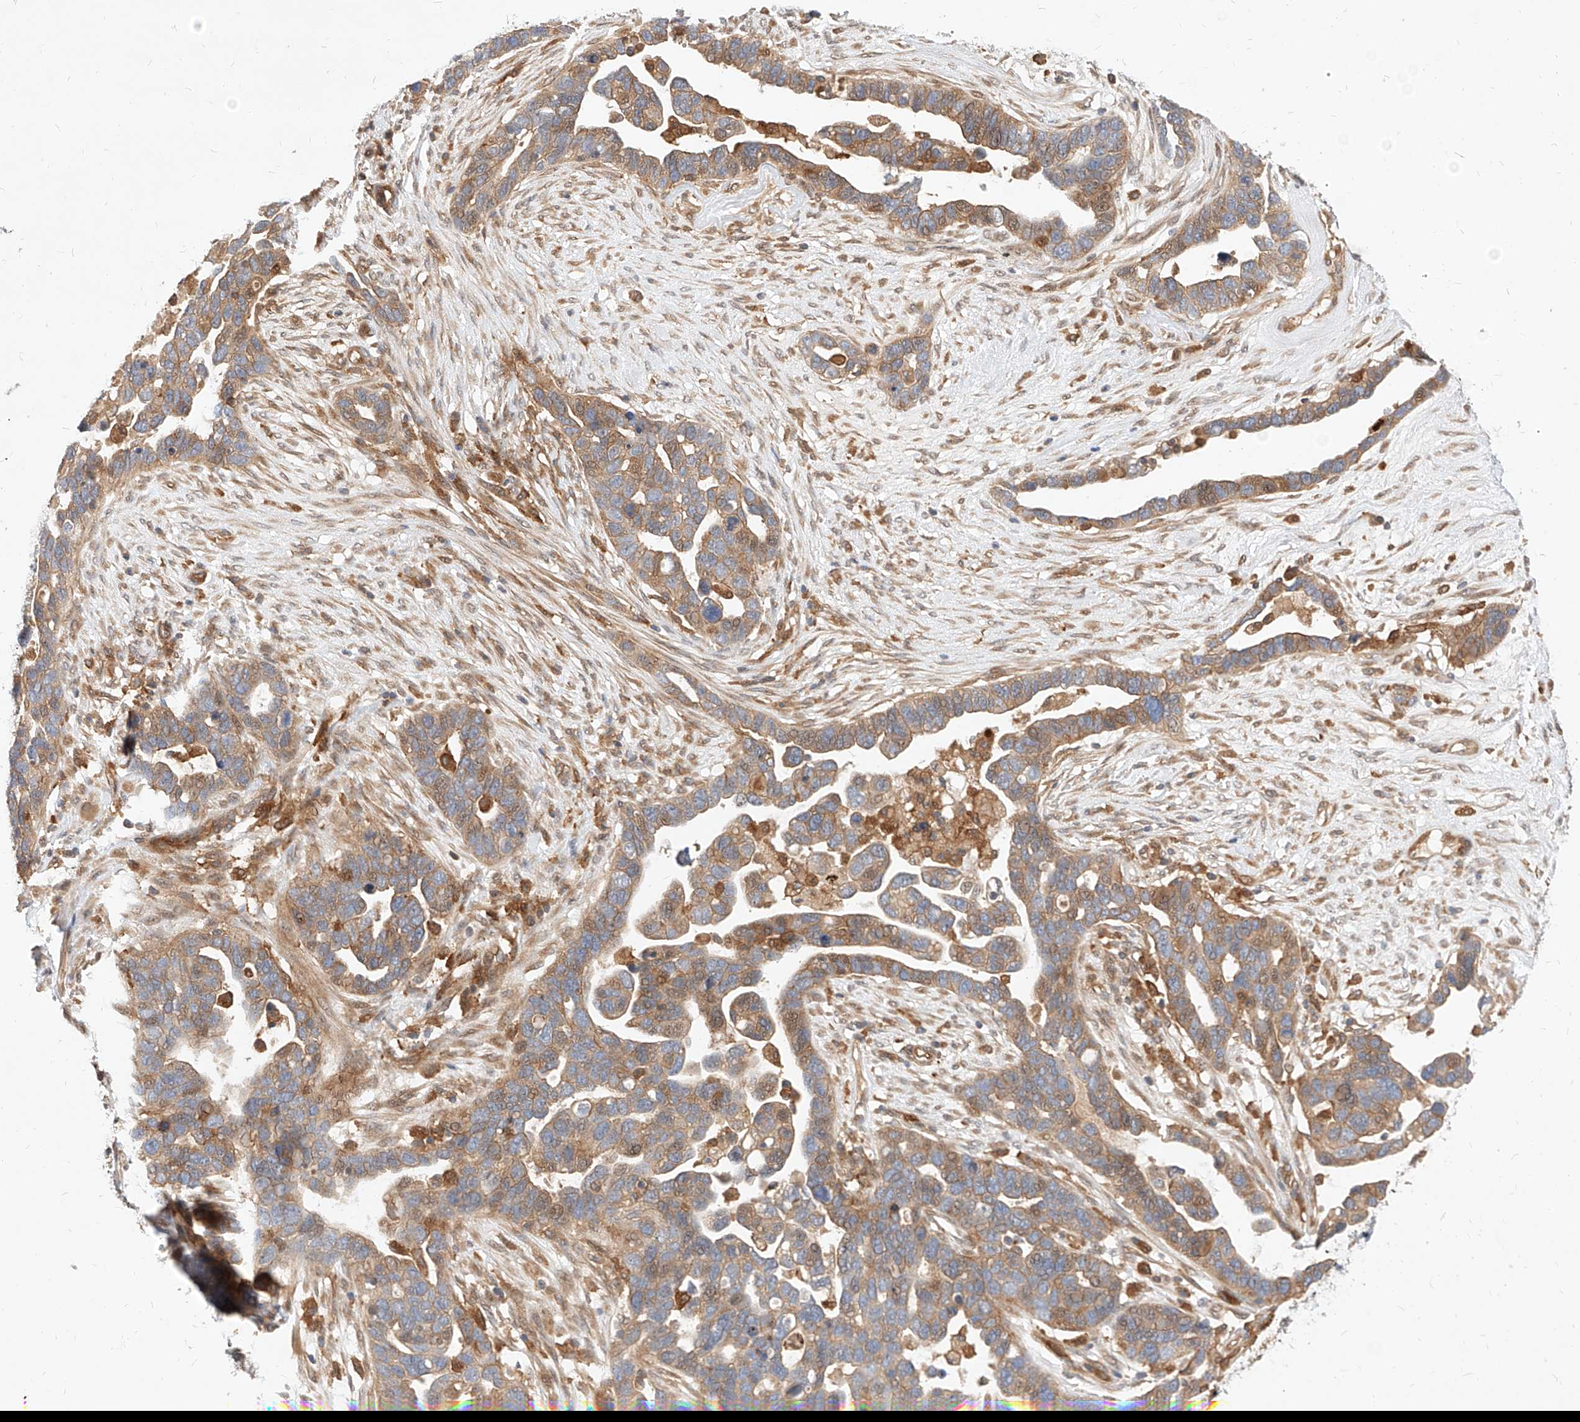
{"staining": {"intensity": "moderate", "quantity": ">75%", "location": "cytoplasmic/membranous"}, "tissue": "ovarian cancer", "cell_type": "Tumor cells", "image_type": "cancer", "snomed": [{"axis": "morphology", "description": "Cystadenocarcinoma, serous, NOS"}, {"axis": "topography", "description": "Ovary"}], "caption": "Protein analysis of ovarian serous cystadenocarcinoma tissue demonstrates moderate cytoplasmic/membranous positivity in about >75% of tumor cells.", "gene": "NFAM1", "patient": {"sex": "female", "age": 54}}